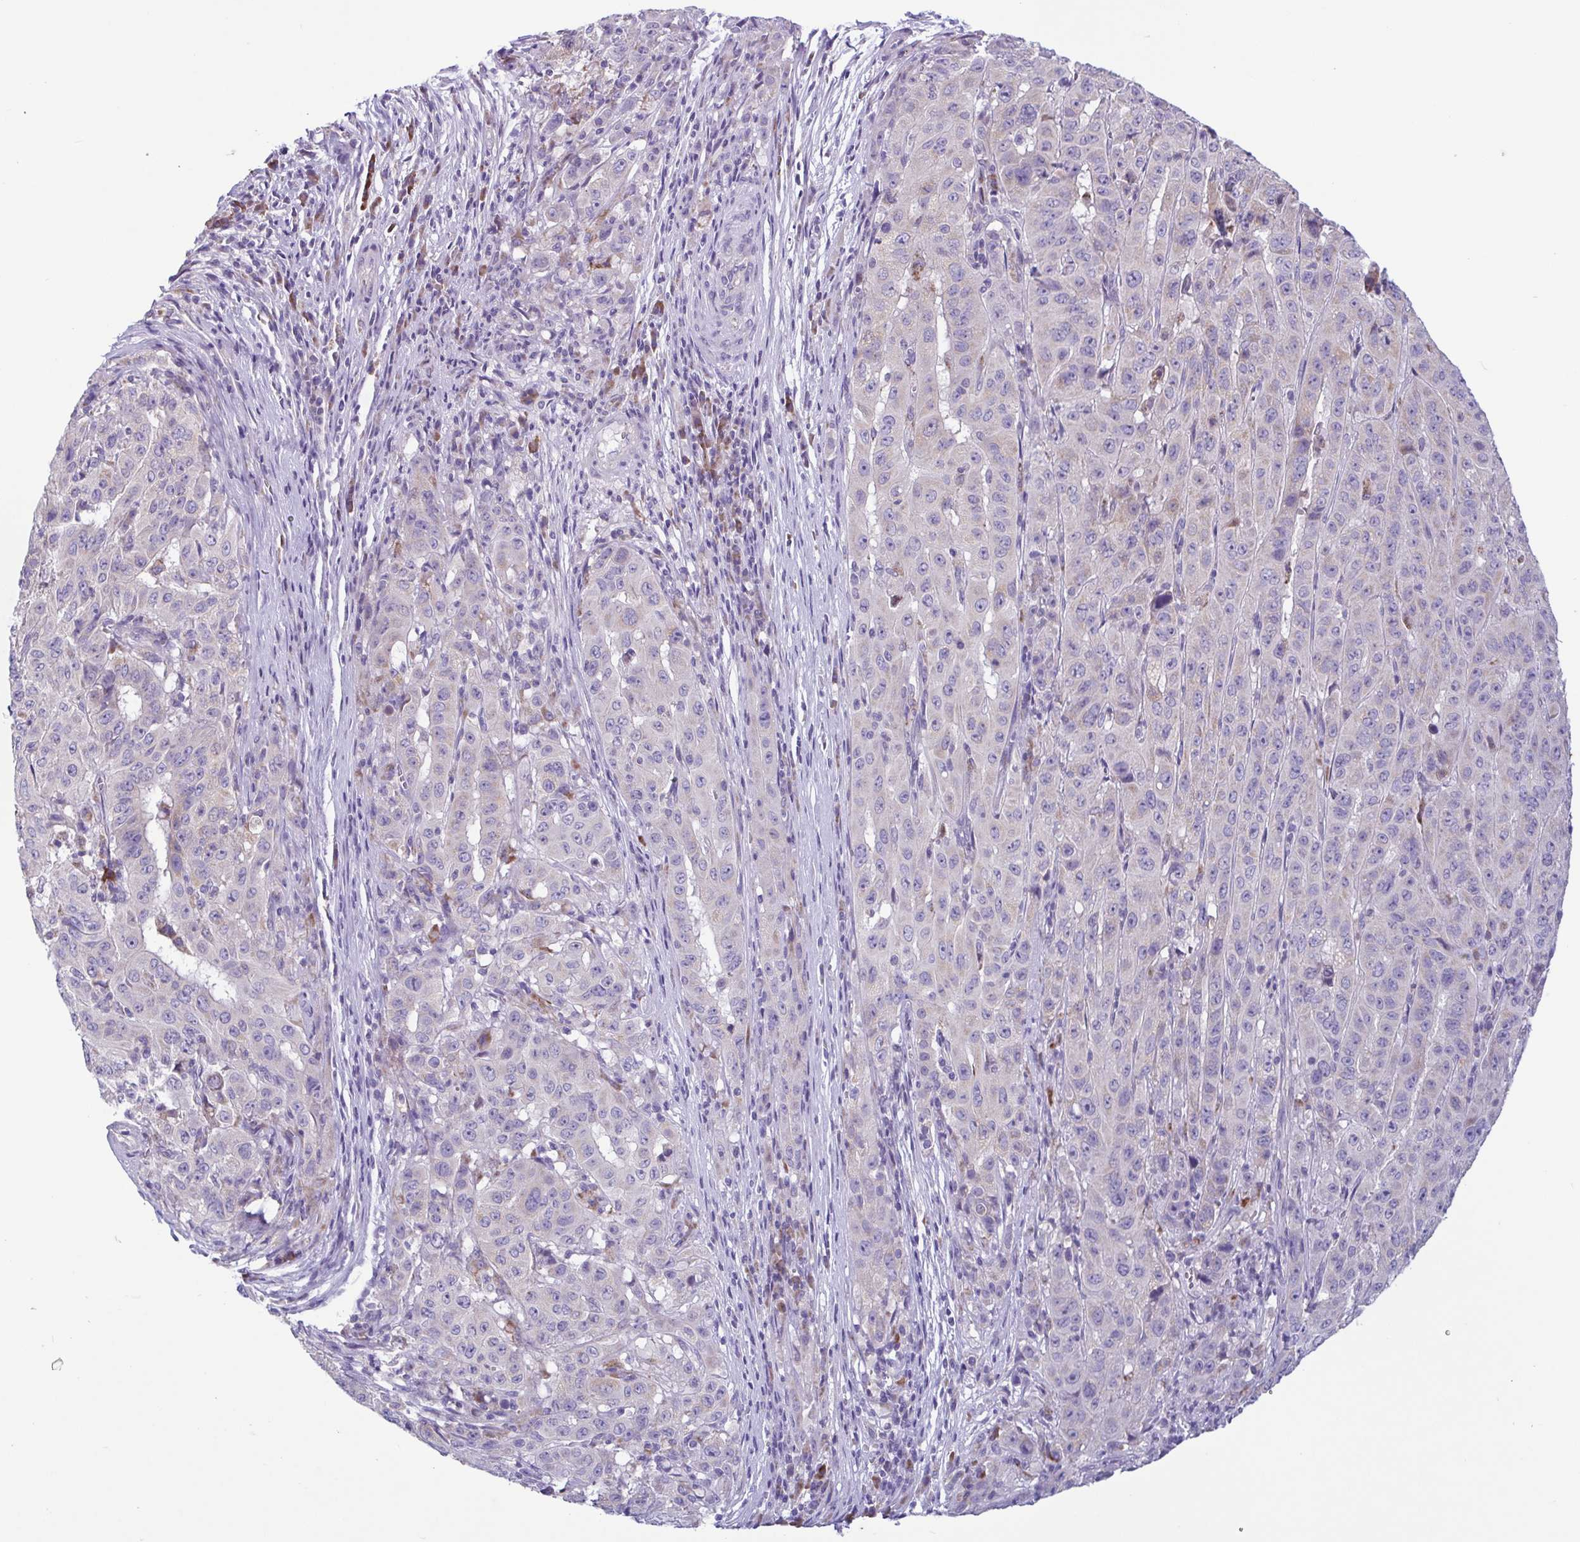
{"staining": {"intensity": "negative", "quantity": "none", "location": "none"}, "tissue": "pancreatic cancer", "cell_type": "Tumor cells", "image_type": "cancer", "snomed": [{"axis": "morphology", "description": "Adenocarcinoma, NOS"}, {"axis": "topography", "description": "Pancreas"}], "caption": "Immunohistochemical staining of adenocarcinoma (pancreatic) displays no significant positivity in tumor cells.", "gene": "F13B", "patient": {"sex": "male", "age": 63}}